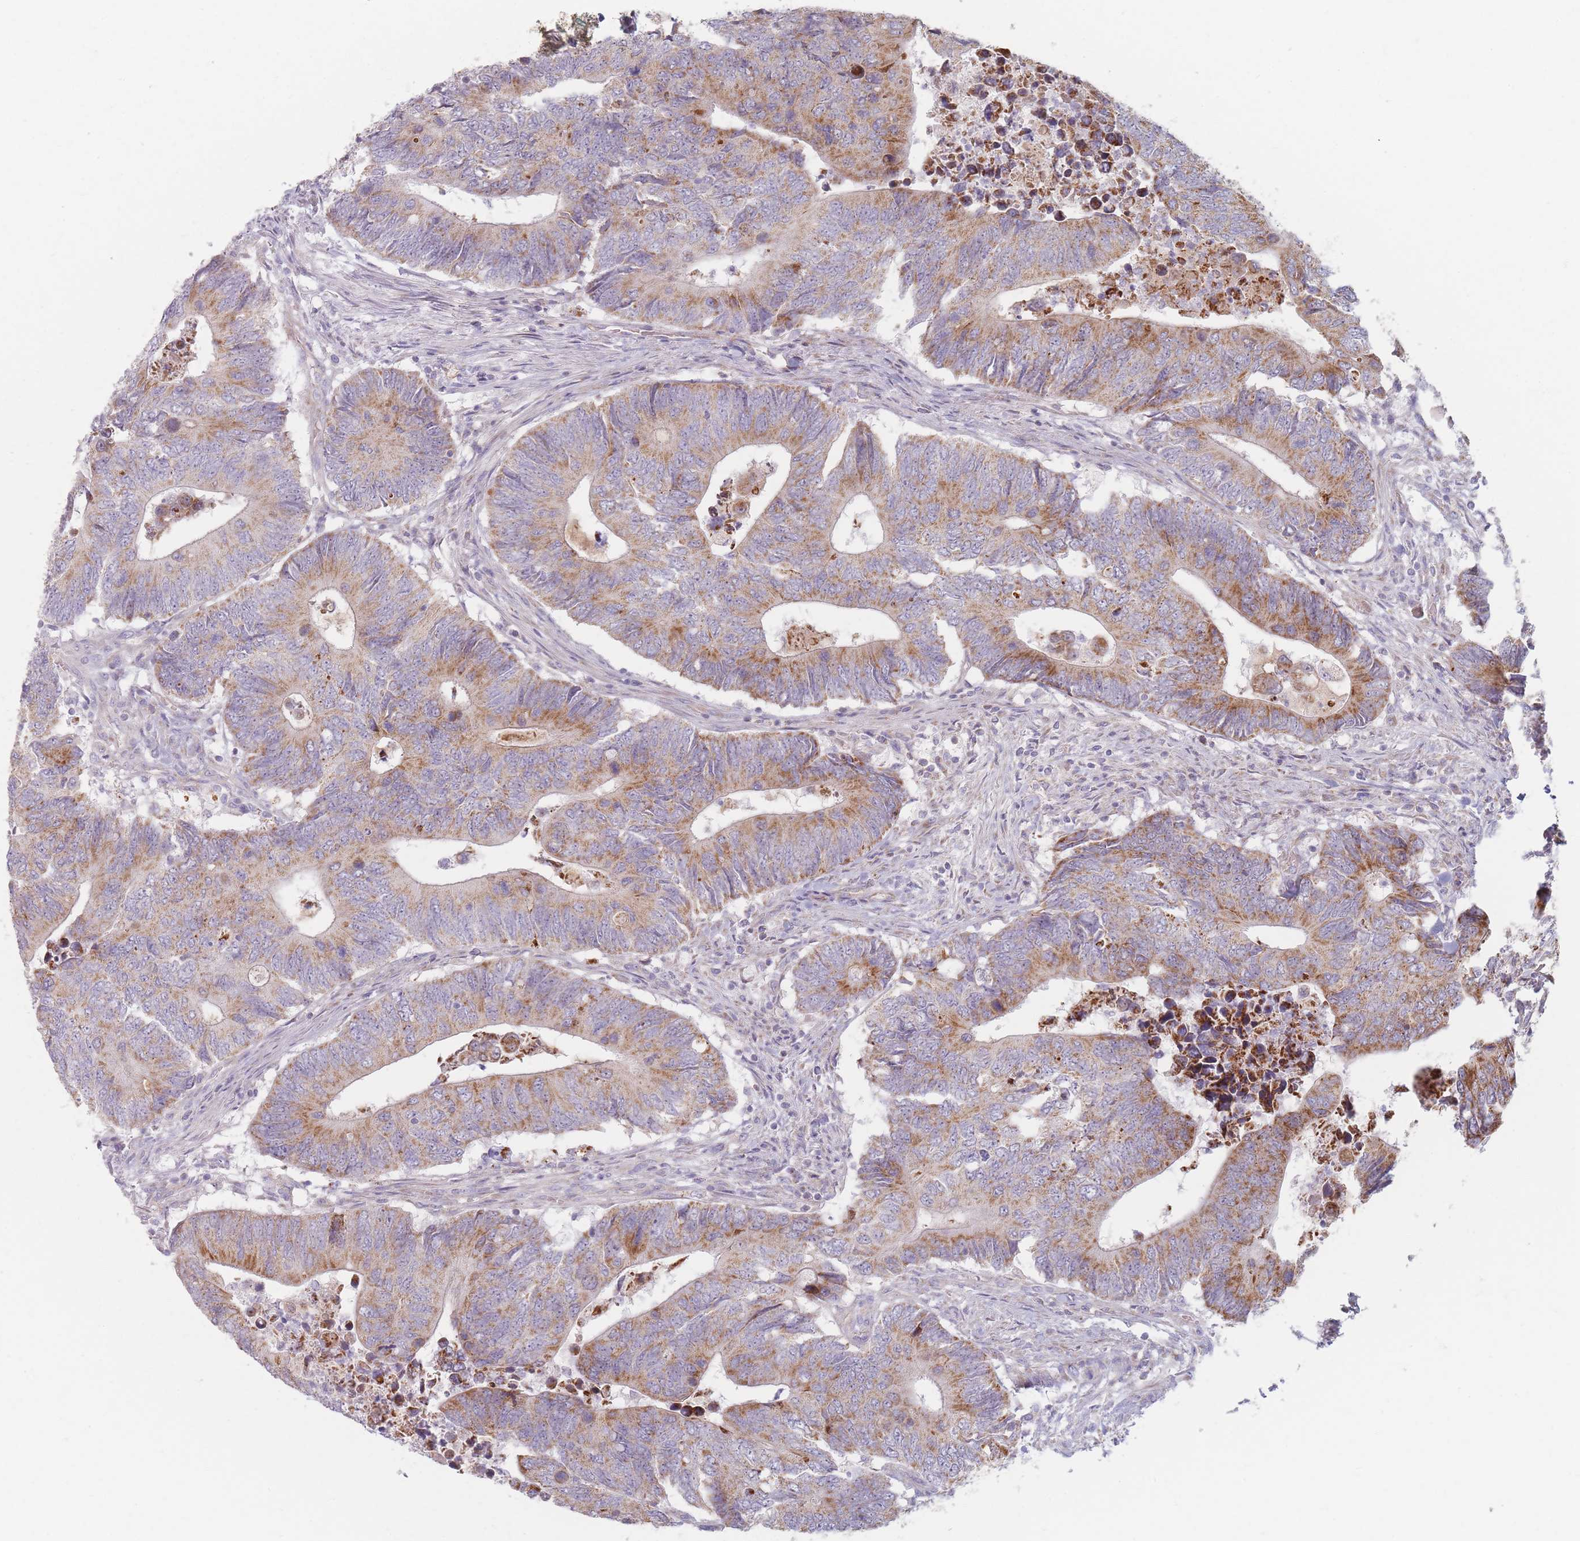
{"staining": {"intensity": "moderate", "quantity": ">75%", "location": "cytoplasmic/membranous"}, "tissue": "colorectal cancer", "cell_type": "Tumor cells", "image_type": "cancer", "snomed": [{"axis": "morphology", "description": "Adenocarcinoma, NOS"}, {"axis": "topography", "description": "Colon"}], "caption": "Tumor cells exhibit moderate cytoplasmic/membranous expression in approximately >75% of cells in colorectal cancer.", "gene": "ESRP2", "patient": {"sex": "male", "age": 87}}